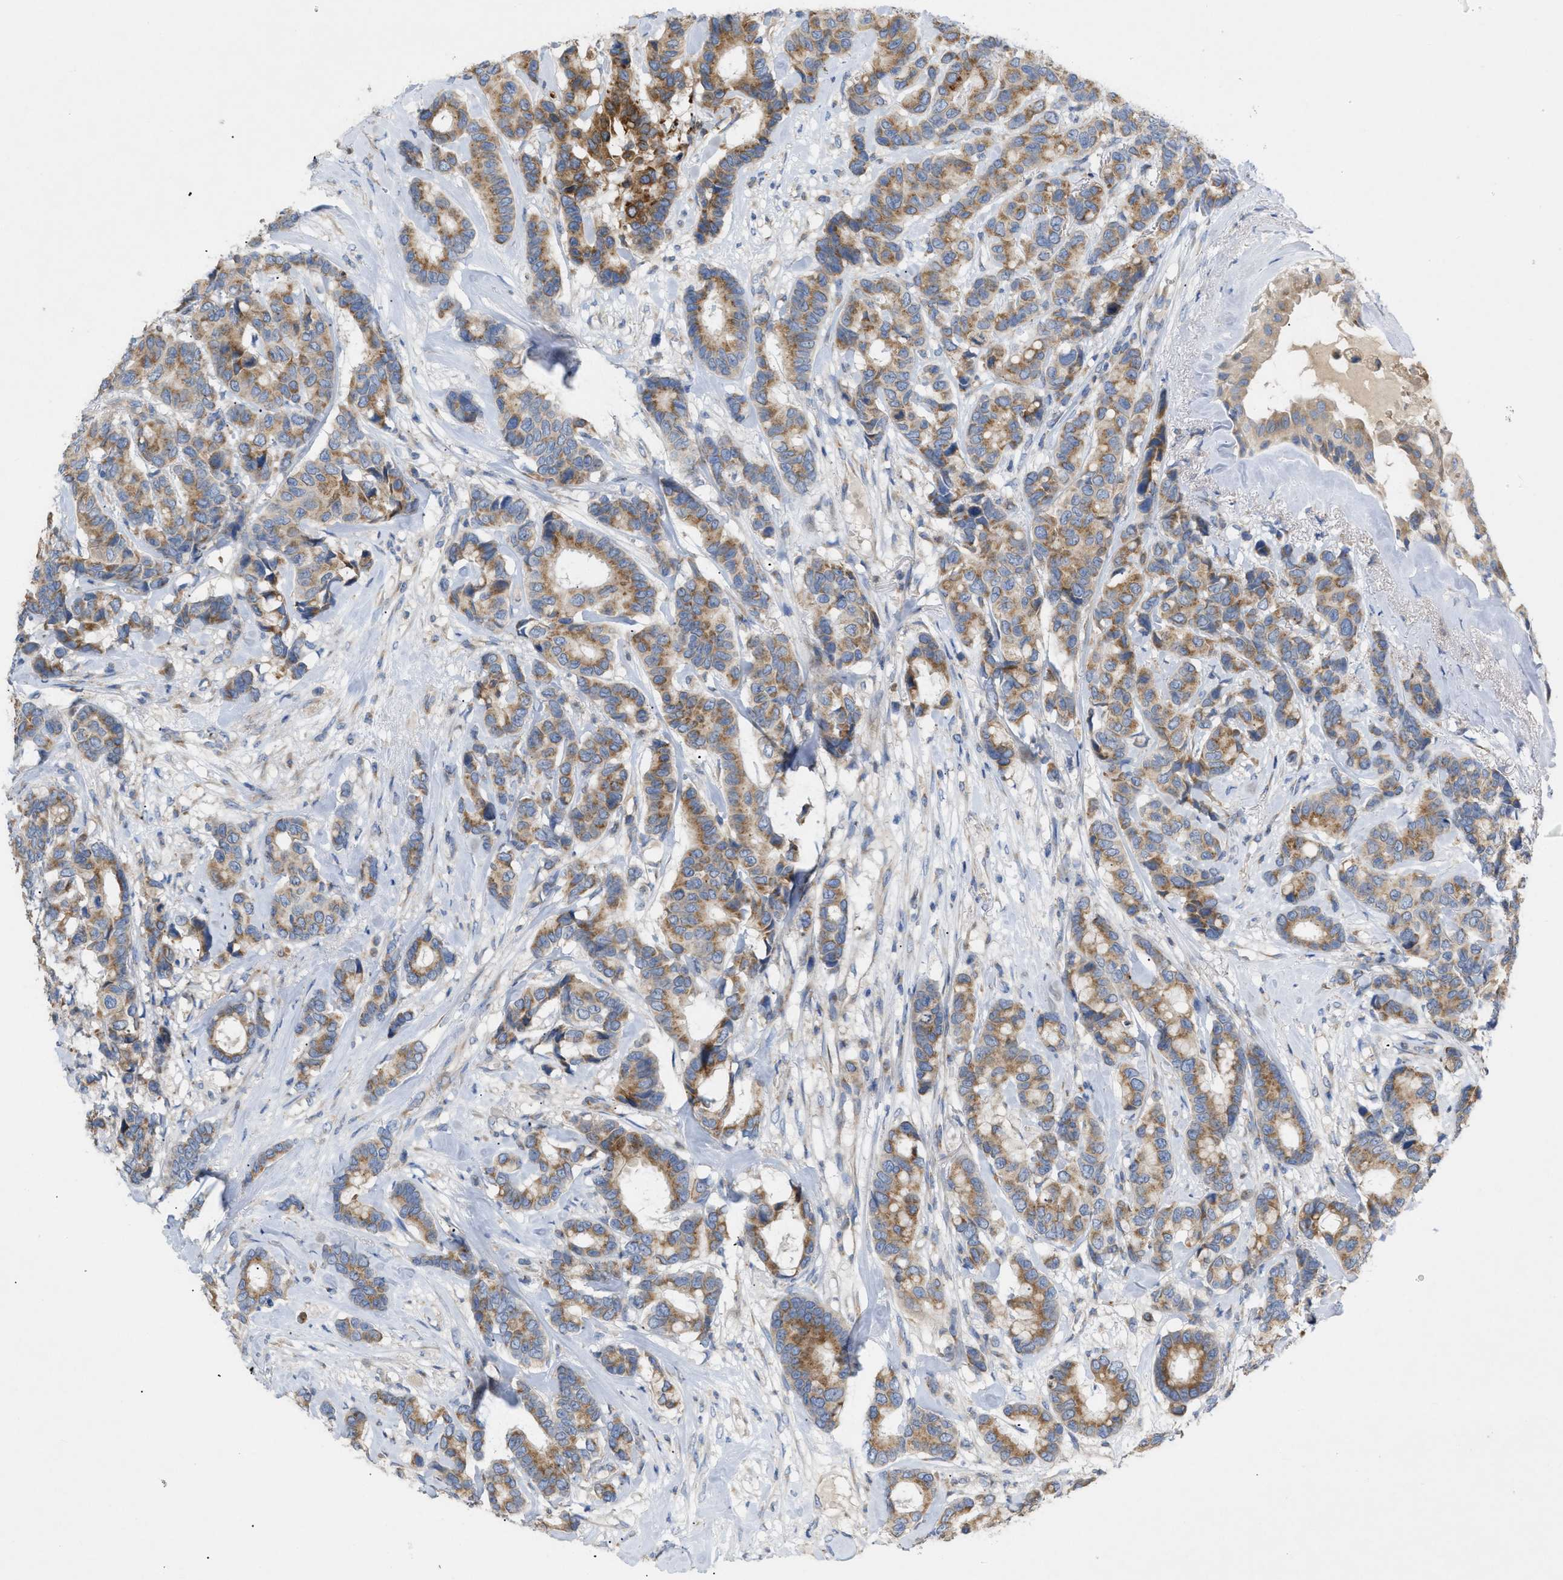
{"staining": {"intensity": "moderate", "quantity": ">75%", "location": "cytoplasmic/membranous"}, "tissue": "breast cancer", "cell_type": "Tumor cells", "image_type": "cancer", "snomed": [{"axis": "morphology", "description": "Duct carcinoma"}, {"axis": "topography", "description": "Breast"}], "caption": "Breast cancer (invasive ductal carcinoma) stained with immunohistochemistry reveals moderate cytoplasmic/membranous expression in about >75% of tumor cells.", "gene": "SLC50A1", "patient": {"sex": "female", "age": 87}}